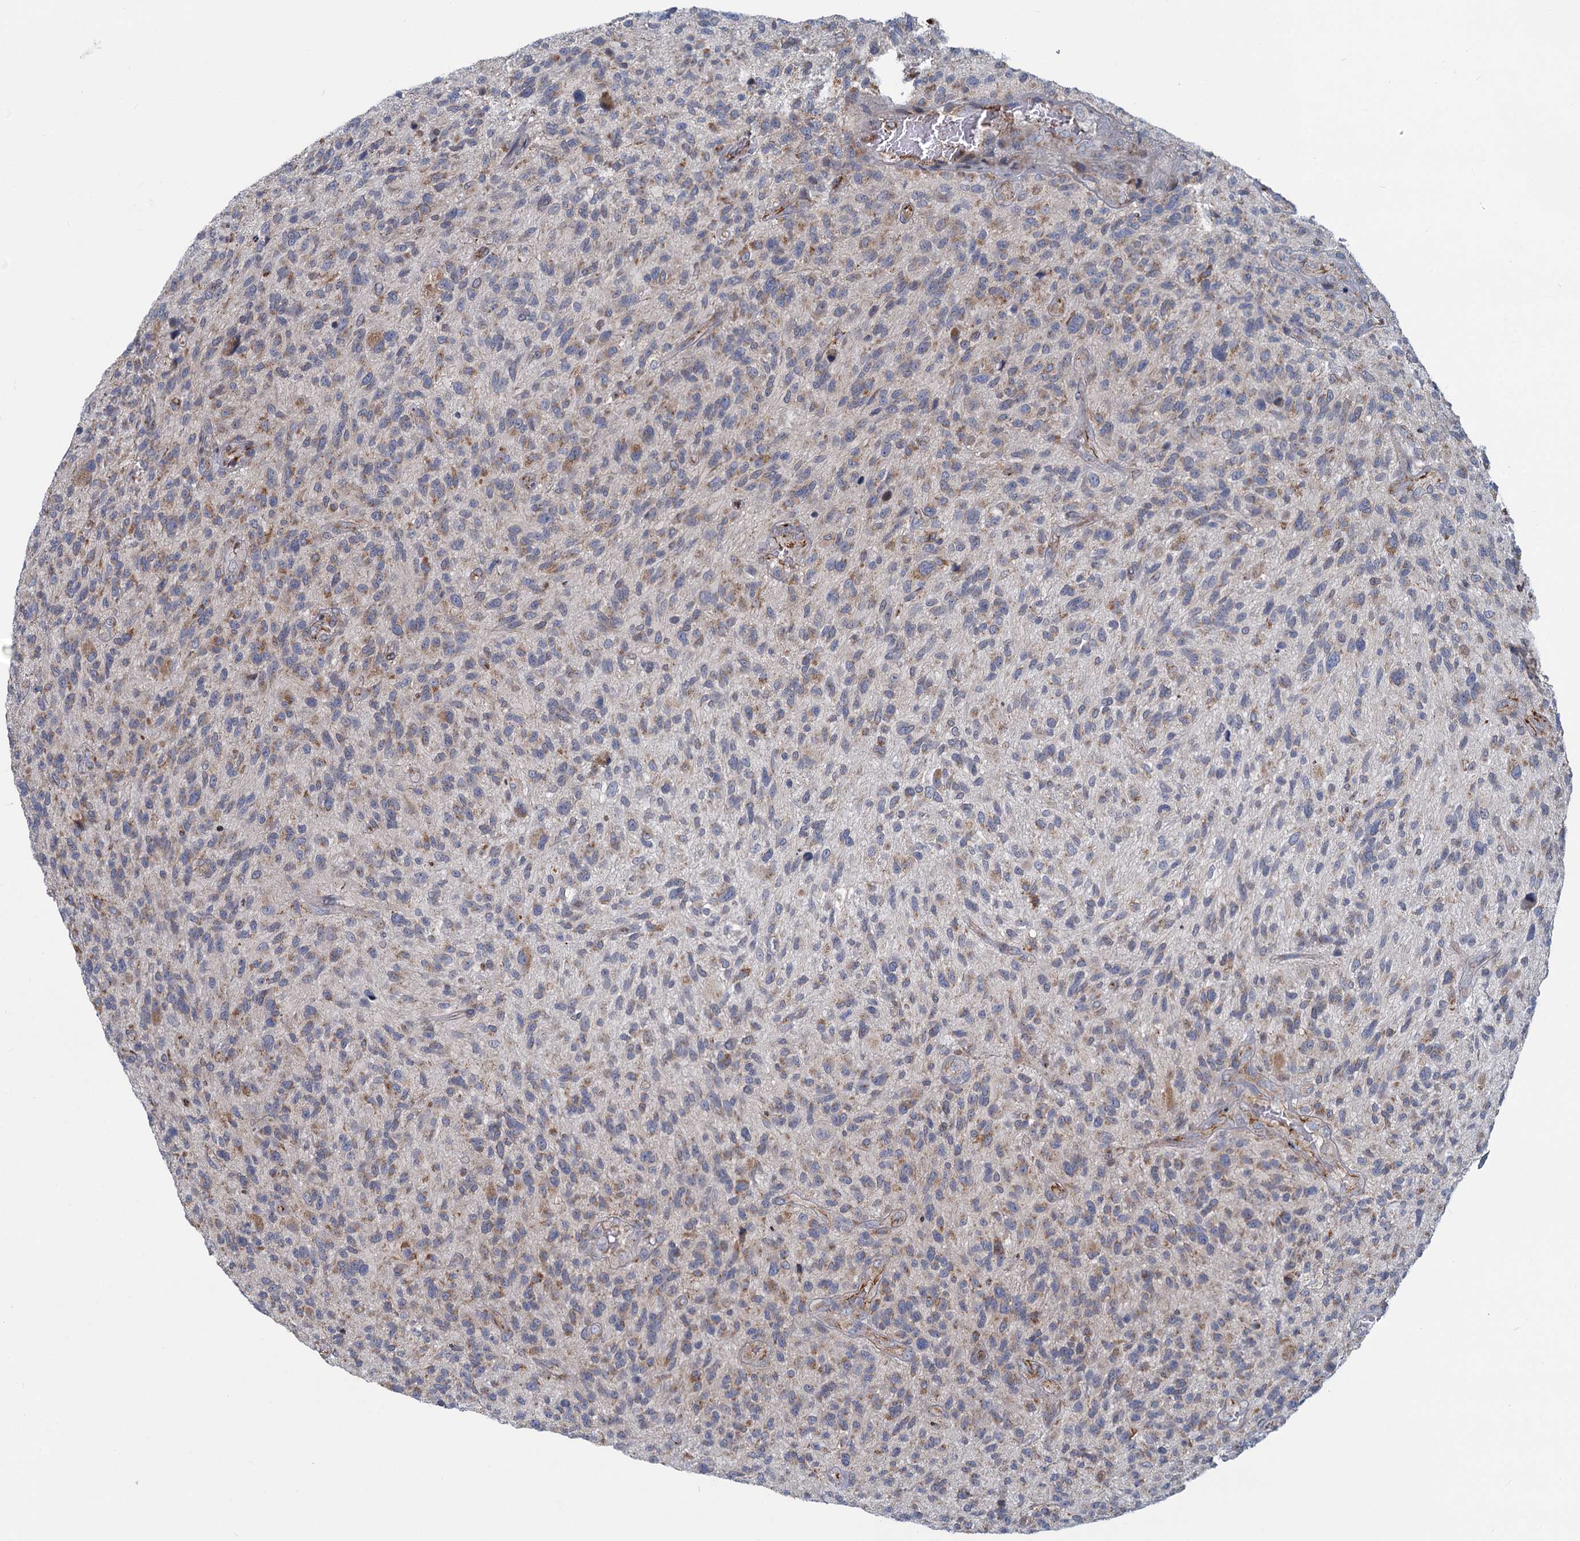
{"staining": {"intensity": "moderate", "quantity": "<25%", "location": "cytoplasmic/membranous"}, "tissue": "glioma", "cell_type": "Tumor cells", "image_type": "cancer", "snomed": [{"axis": "morphology", "description": "Glioma, malignant, High grade"}, {"axis": "topography", "description": "Brain"}], "caption": "Protein expression analysis of human glioma reveals moderate cytoplasmic/membranous staining in about <25% of tumor cells.", "gene": "ADCY2", "patient": {"sex": "male", "age": 47}}